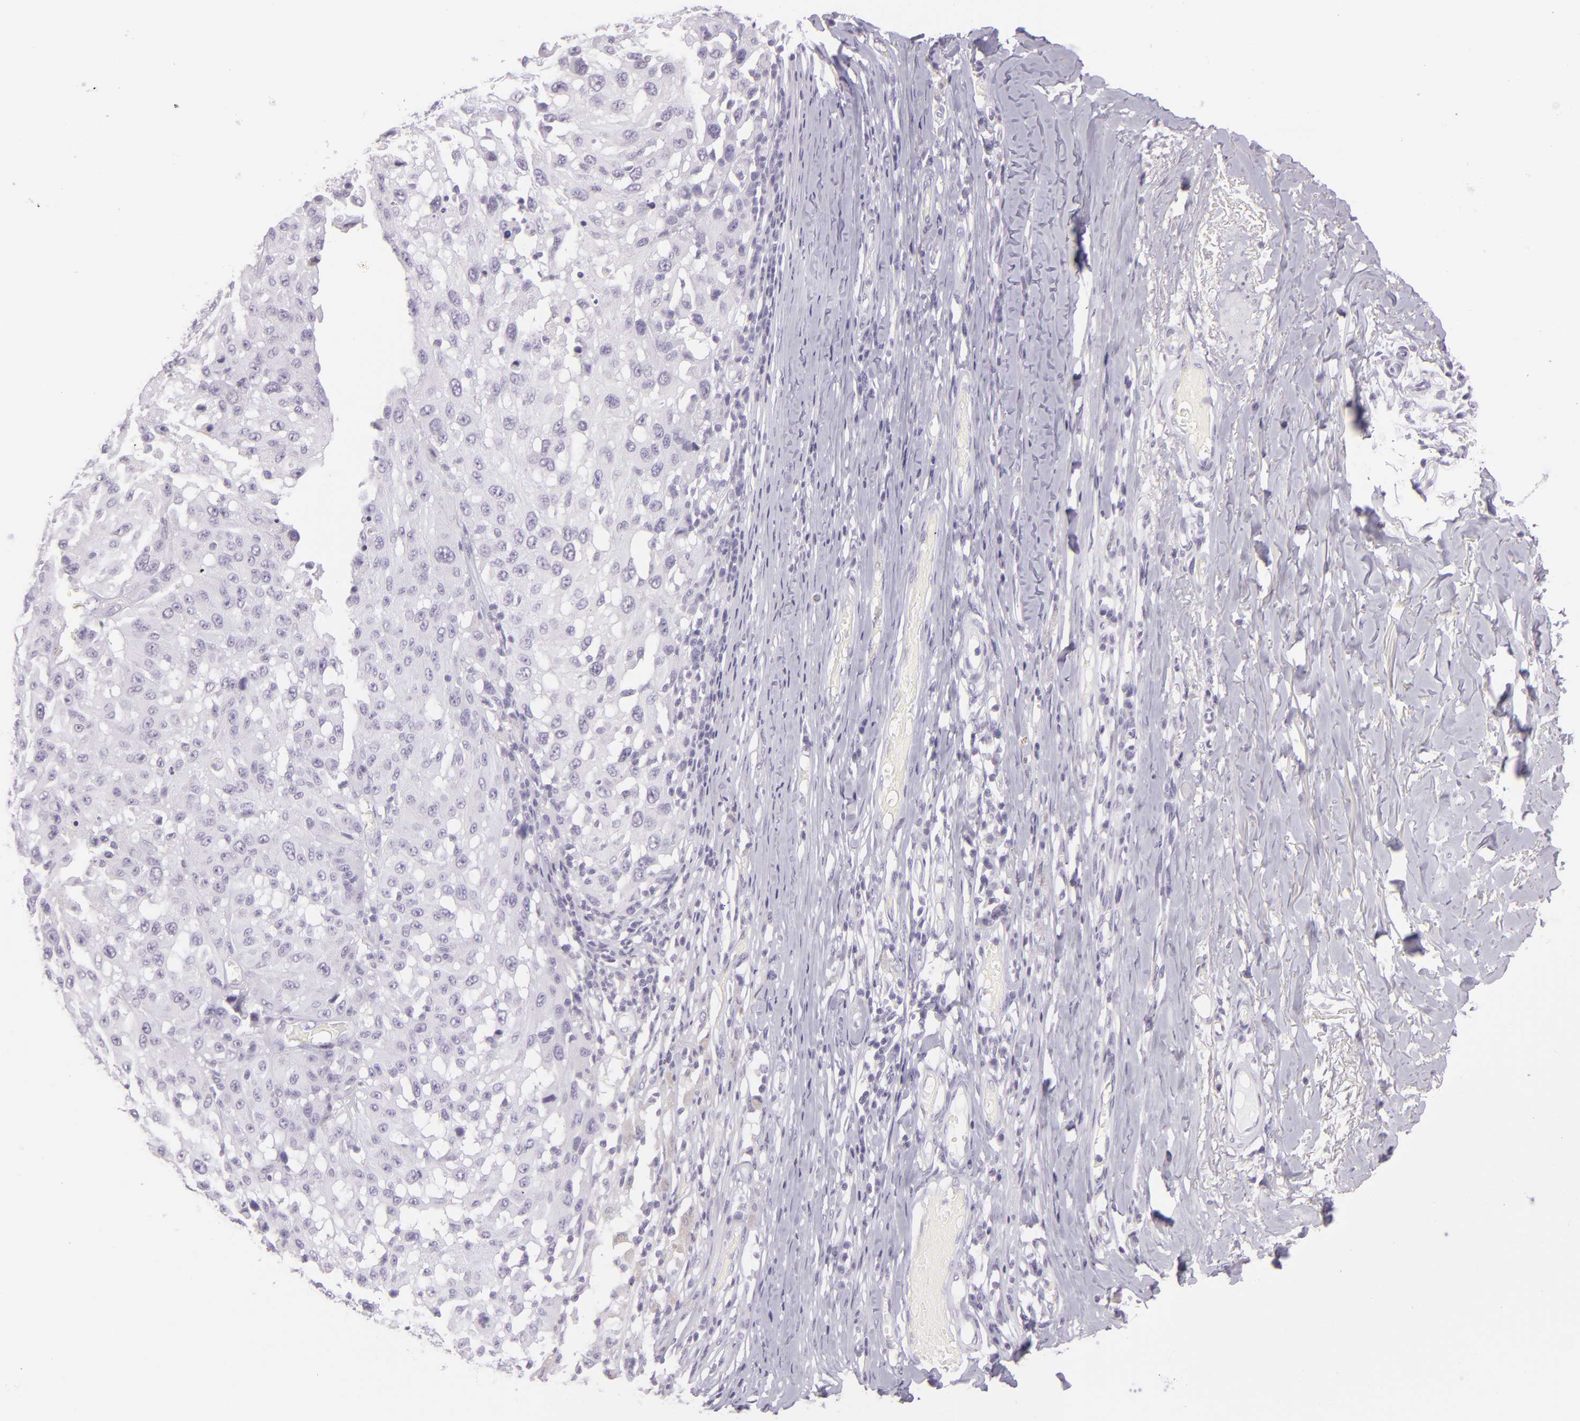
{"staining": {"intensity": "negative", "quantity": "none", "location": "none"}, "tissue": "melanoma", "cell_type": "Tumor cells", "image_type": "cancer", "snomed": [{"axis": "morphology", "description": "Malignant melanoma, NOS"}, {"axis": "topography", "description": "Skin"}], "caption": "Tumor cells show no significant staining in malignant melanoma. Nuclei are stained in blue.", "gene": "MUC6", "patient": {"sex": "female", "age": 77}}